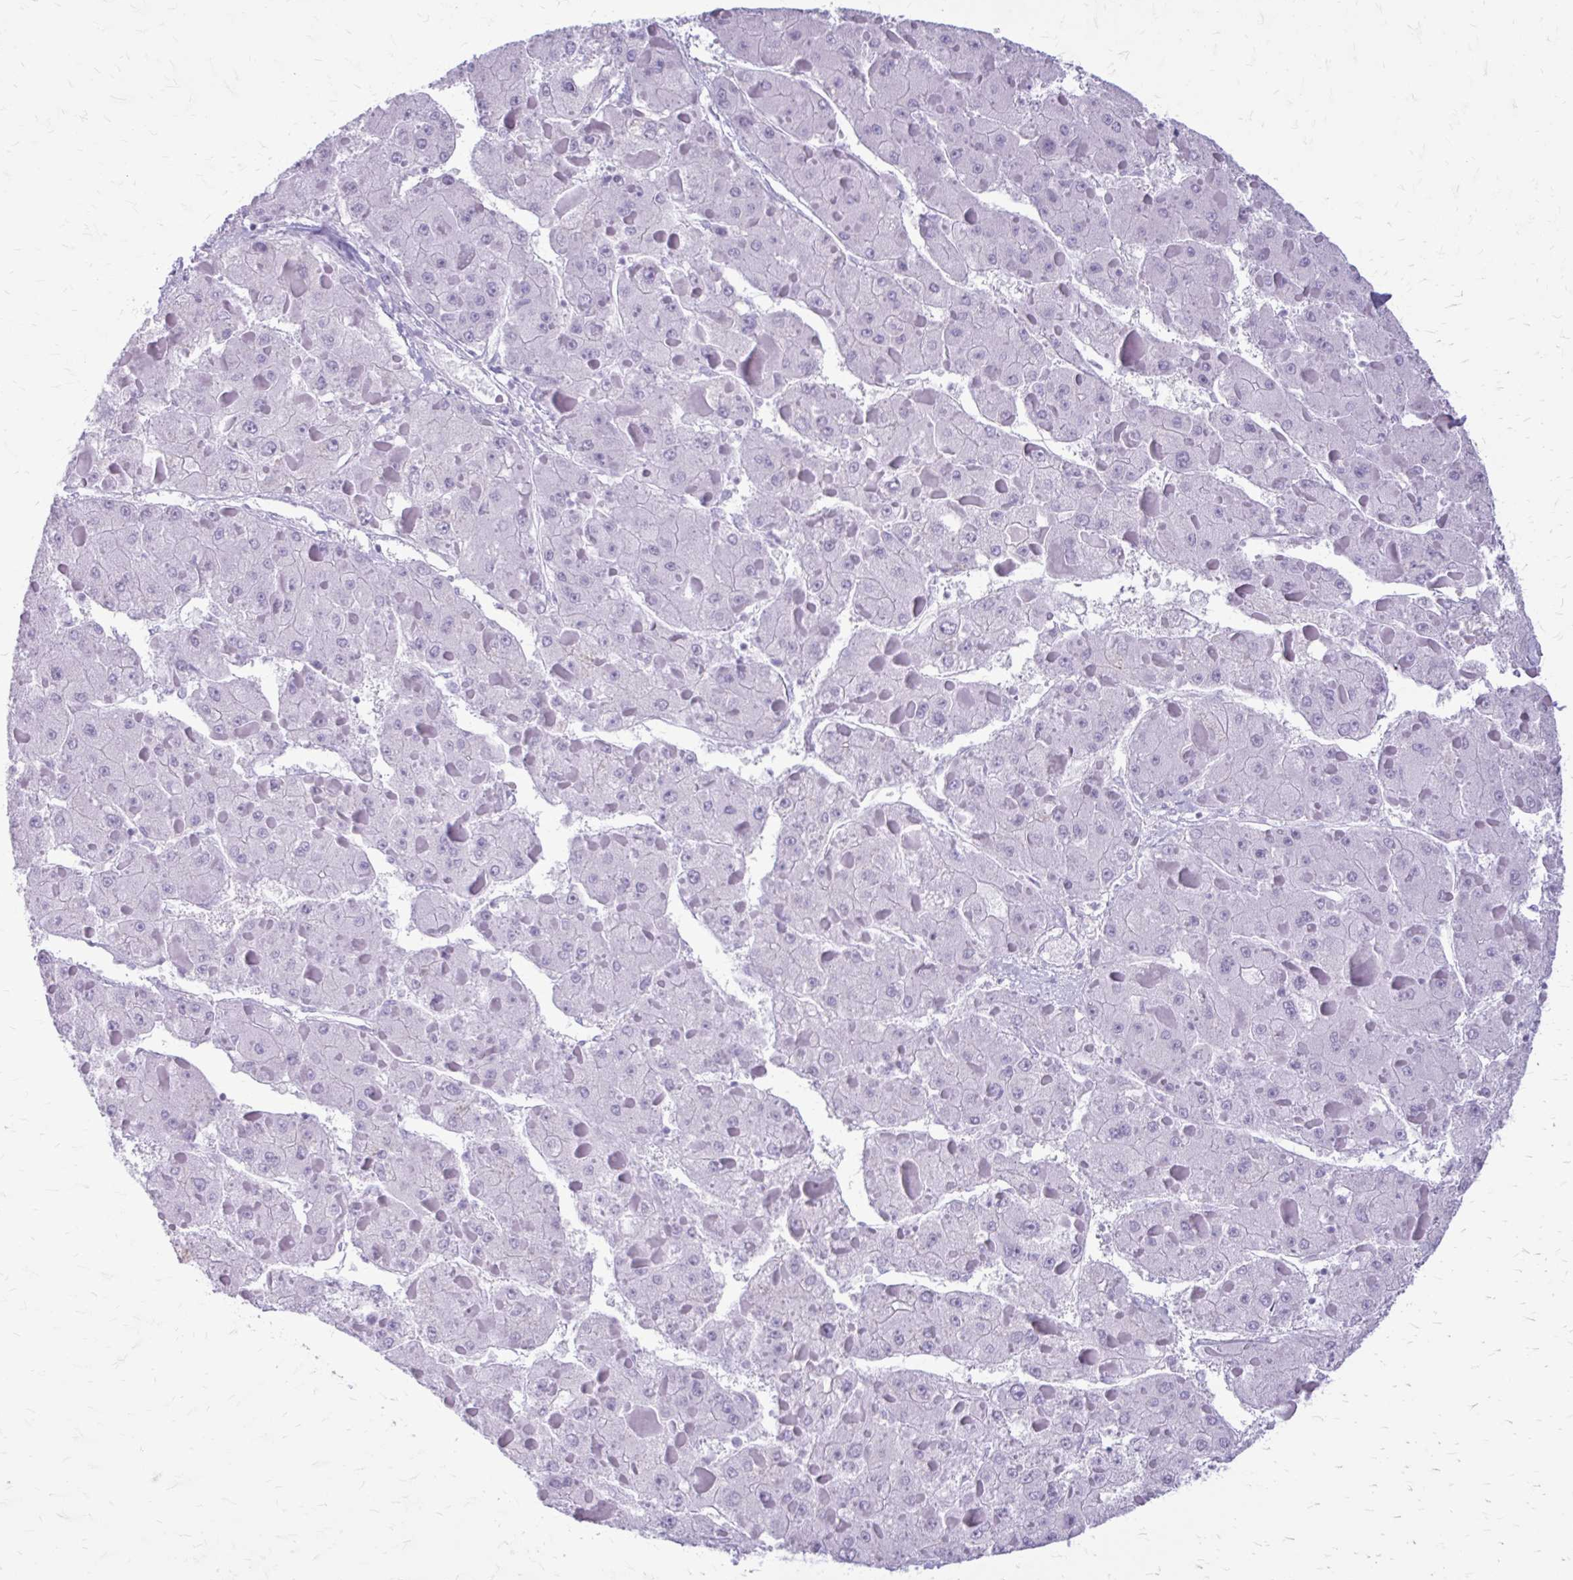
{"staining": {"intensity": "negative", "quantity": "none", "location": "none"}, "tissue": "liver cancer", "cell_type": "Tumor cells", "image_type": "cancer", "snomed": [{"axis": "morphology", "description": "Carcinoma, Hepatocellular, NOS"}, {"axis": "topography", "description": "Liver"}], "caption": "Immunohistochemistry (IHC) of hepatocellular carcinoma (liver) demonstrates no staining in tumor cells.", "gene": "KRT5", "patient": {"sex": "female", "age": 73}}